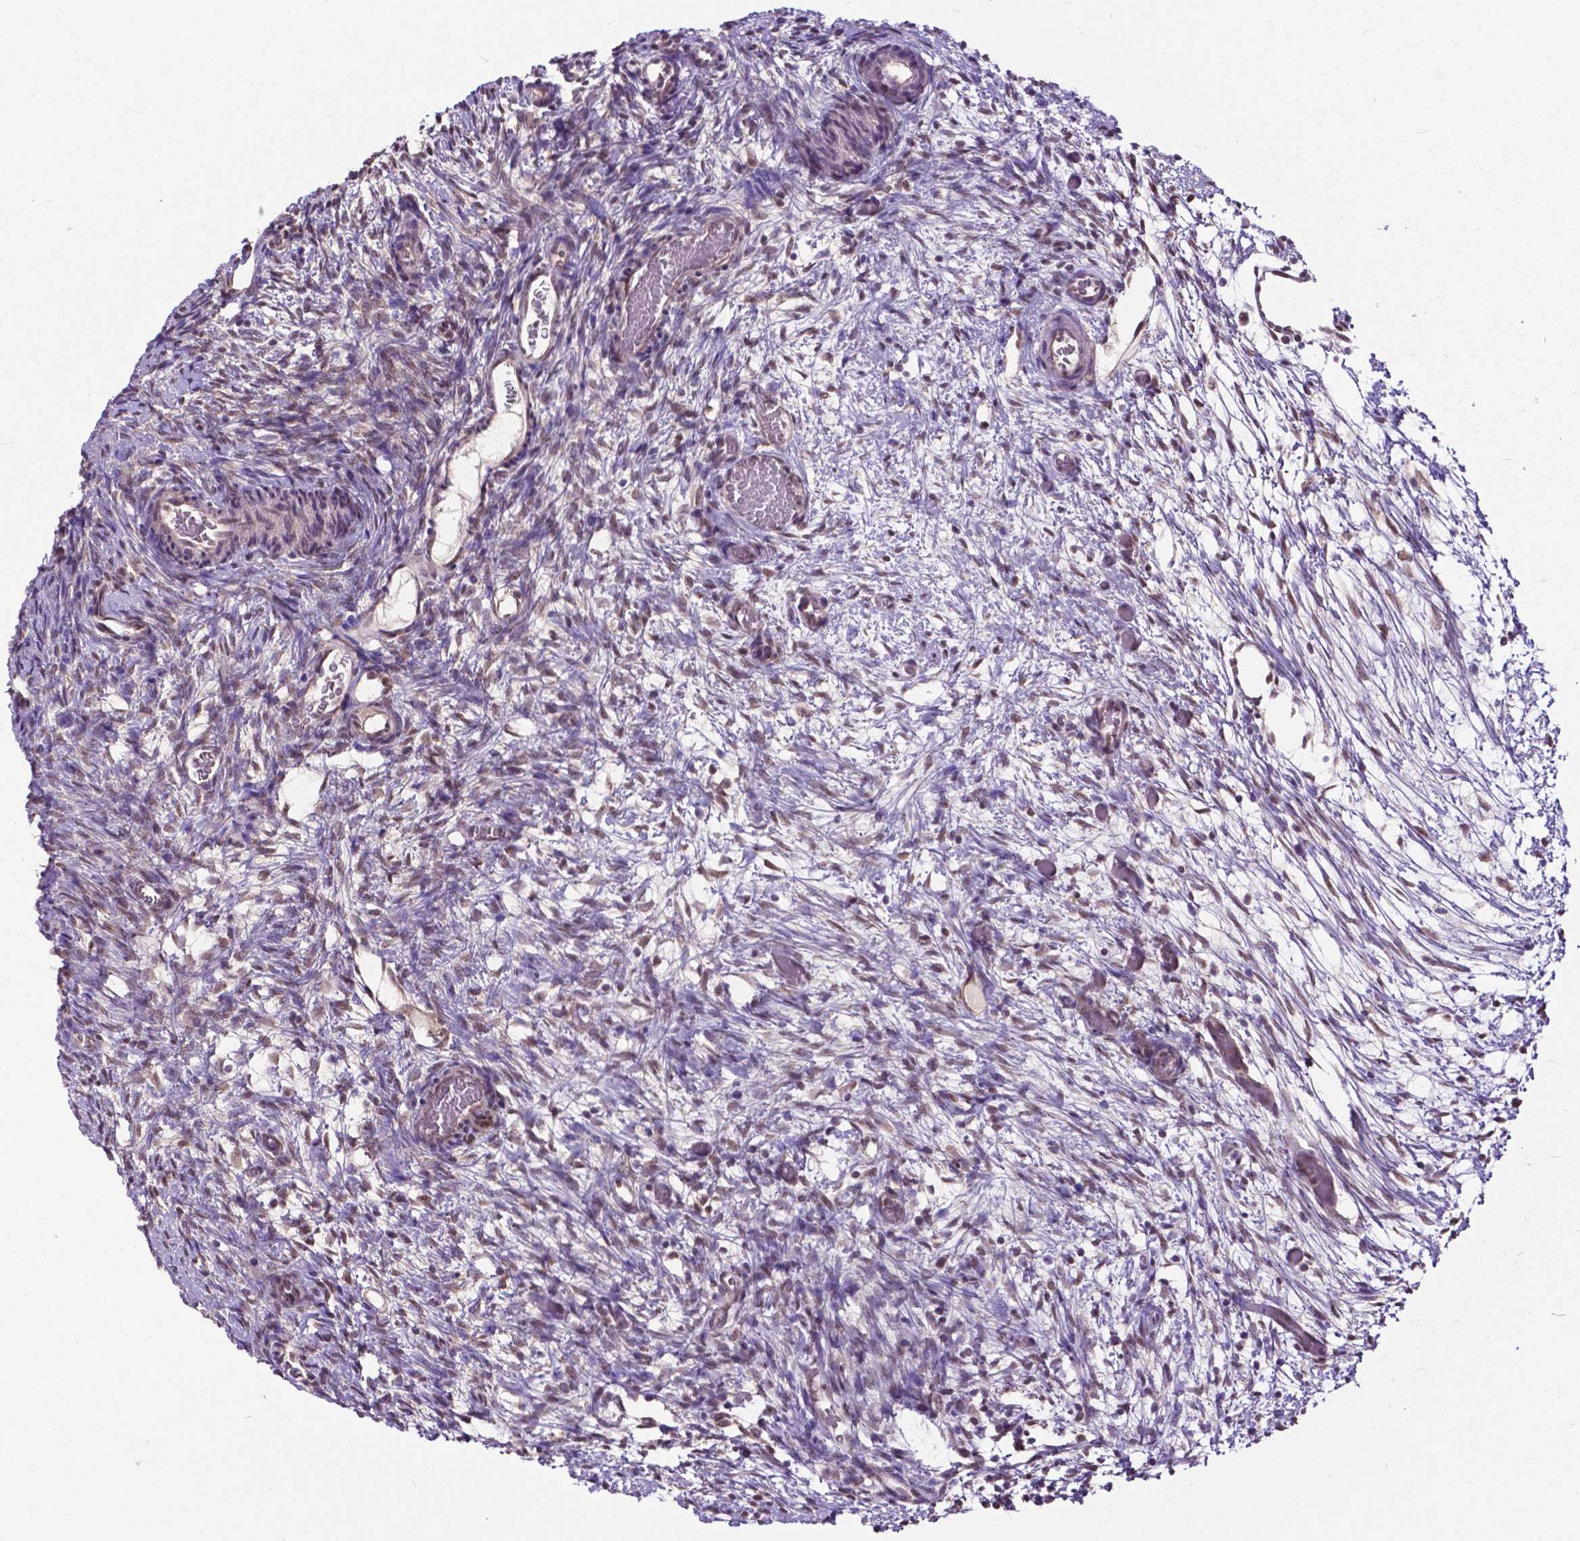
{"staining": {"intensity": "moderate", "quantity": ">75%", "location": "cytoplasmic/membranous,nuclear"}, "tissue": "ovary", "cell_type": "Follicle cells", "image_type": "normal", "snomed": [{"axis": "morphology", "description": "Normal tissue, NOS"}, {"axis": "topography", "description": "Ovary"}], "caption": "This is a photomicrograph of IHC staining of normal ovary, which shows moderate positivity in the cytoplasmic/membranous,nuclear of follicle cells.", "gene": "FAF1", "patient": {"sex": "female", "age": 39}}